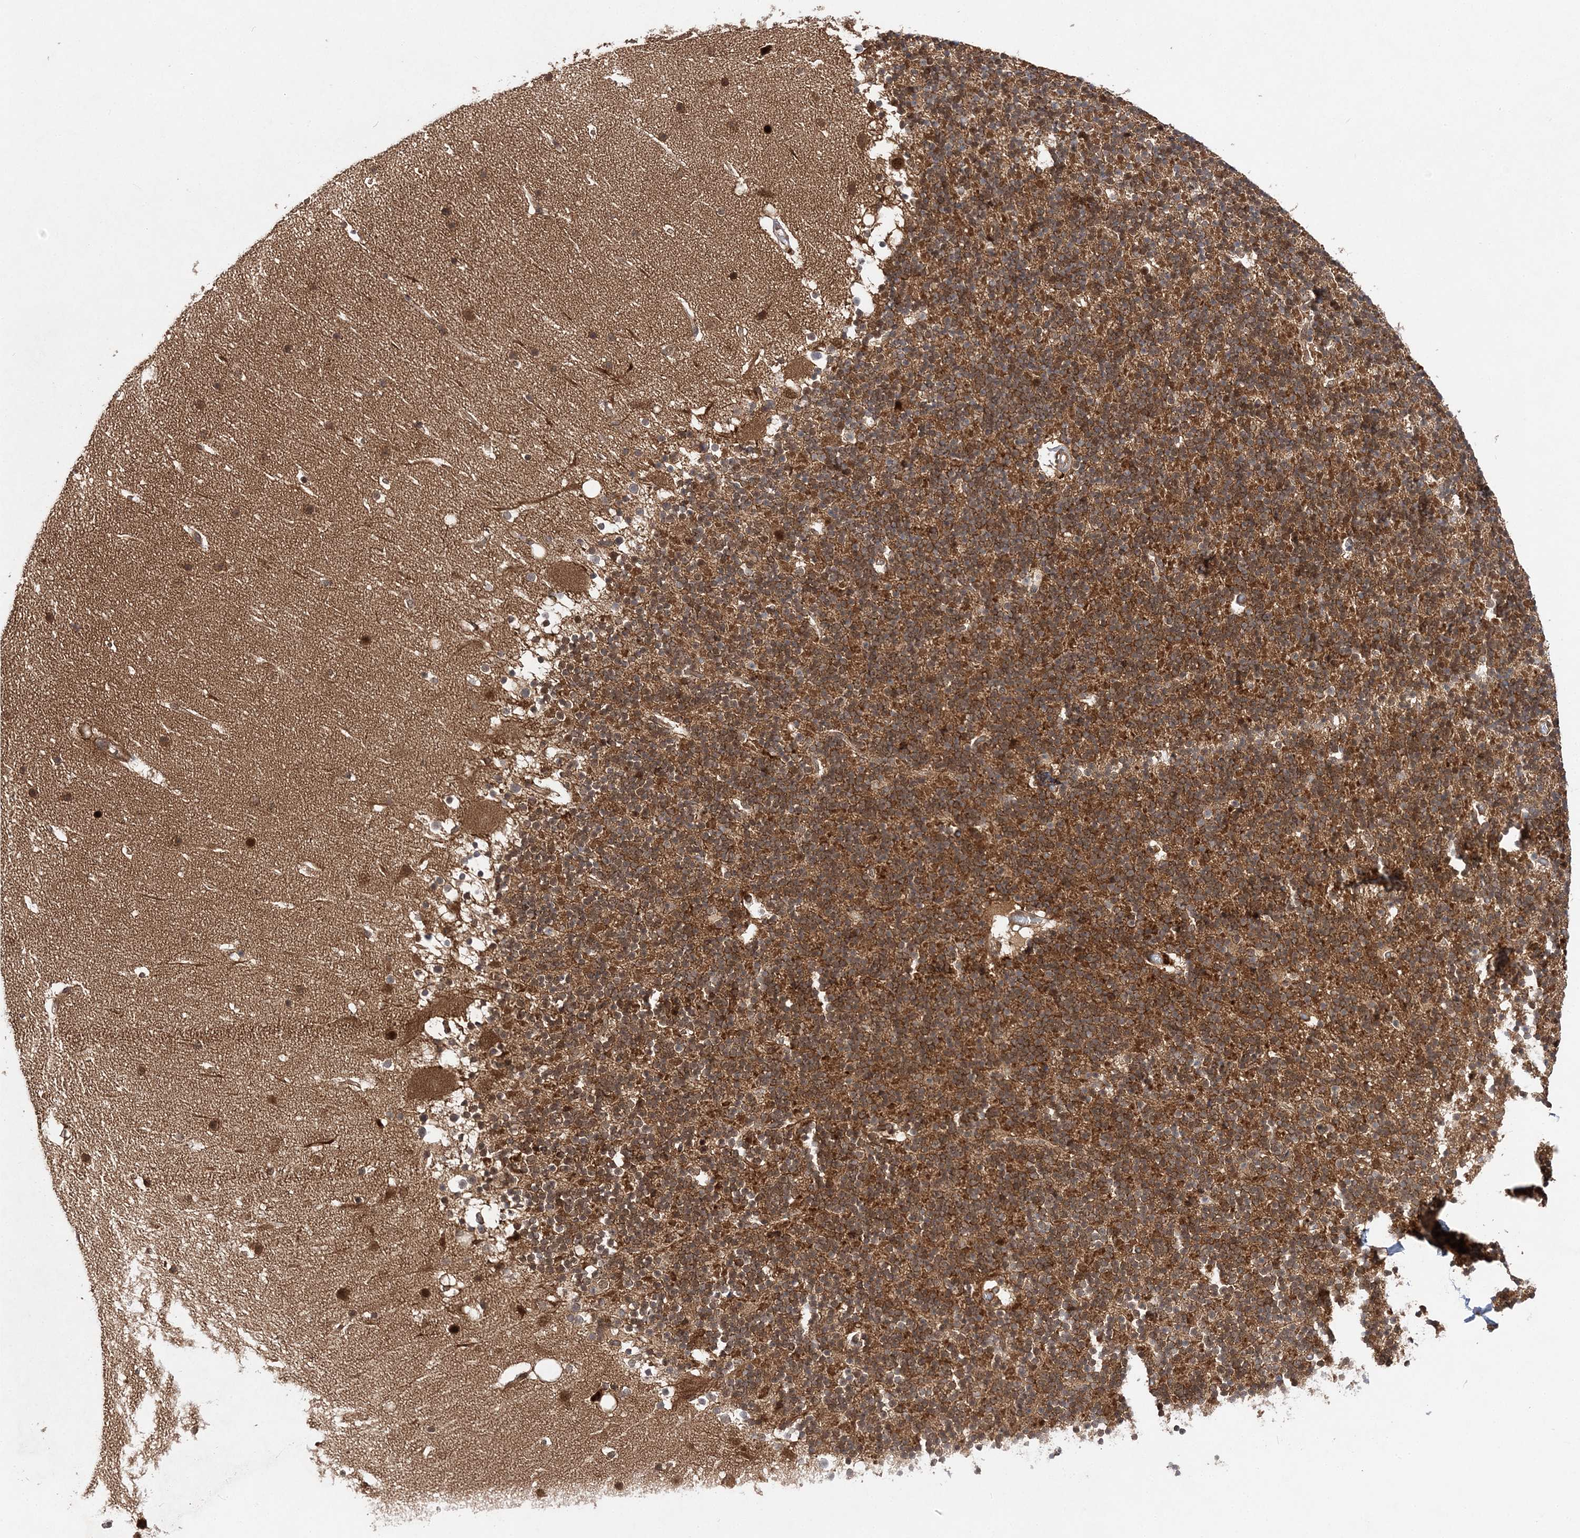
{"staining": {"intensity": "moderate", "quantity": ">75%", "location": "cytoplasmic/membranous,nuclear"}, "tissue": "cerebellum", "cell_type": "Cells in granular layer", "image_type": "normal", "snomed": [{"axis": "morphology", "description": "Normal tissue, NOS"}, {"axis": "topography", "description": "Cerebellum"}], "caption": "Approximately >75% of cells in granular layer in normal human cerebellum show moderate cytoplasmic/membranous,nuclear protein expression as visualized by brown immunohistochemical staining.", "gene": "NIF3L1", "patient": {"sex": "male", "age": 57}}